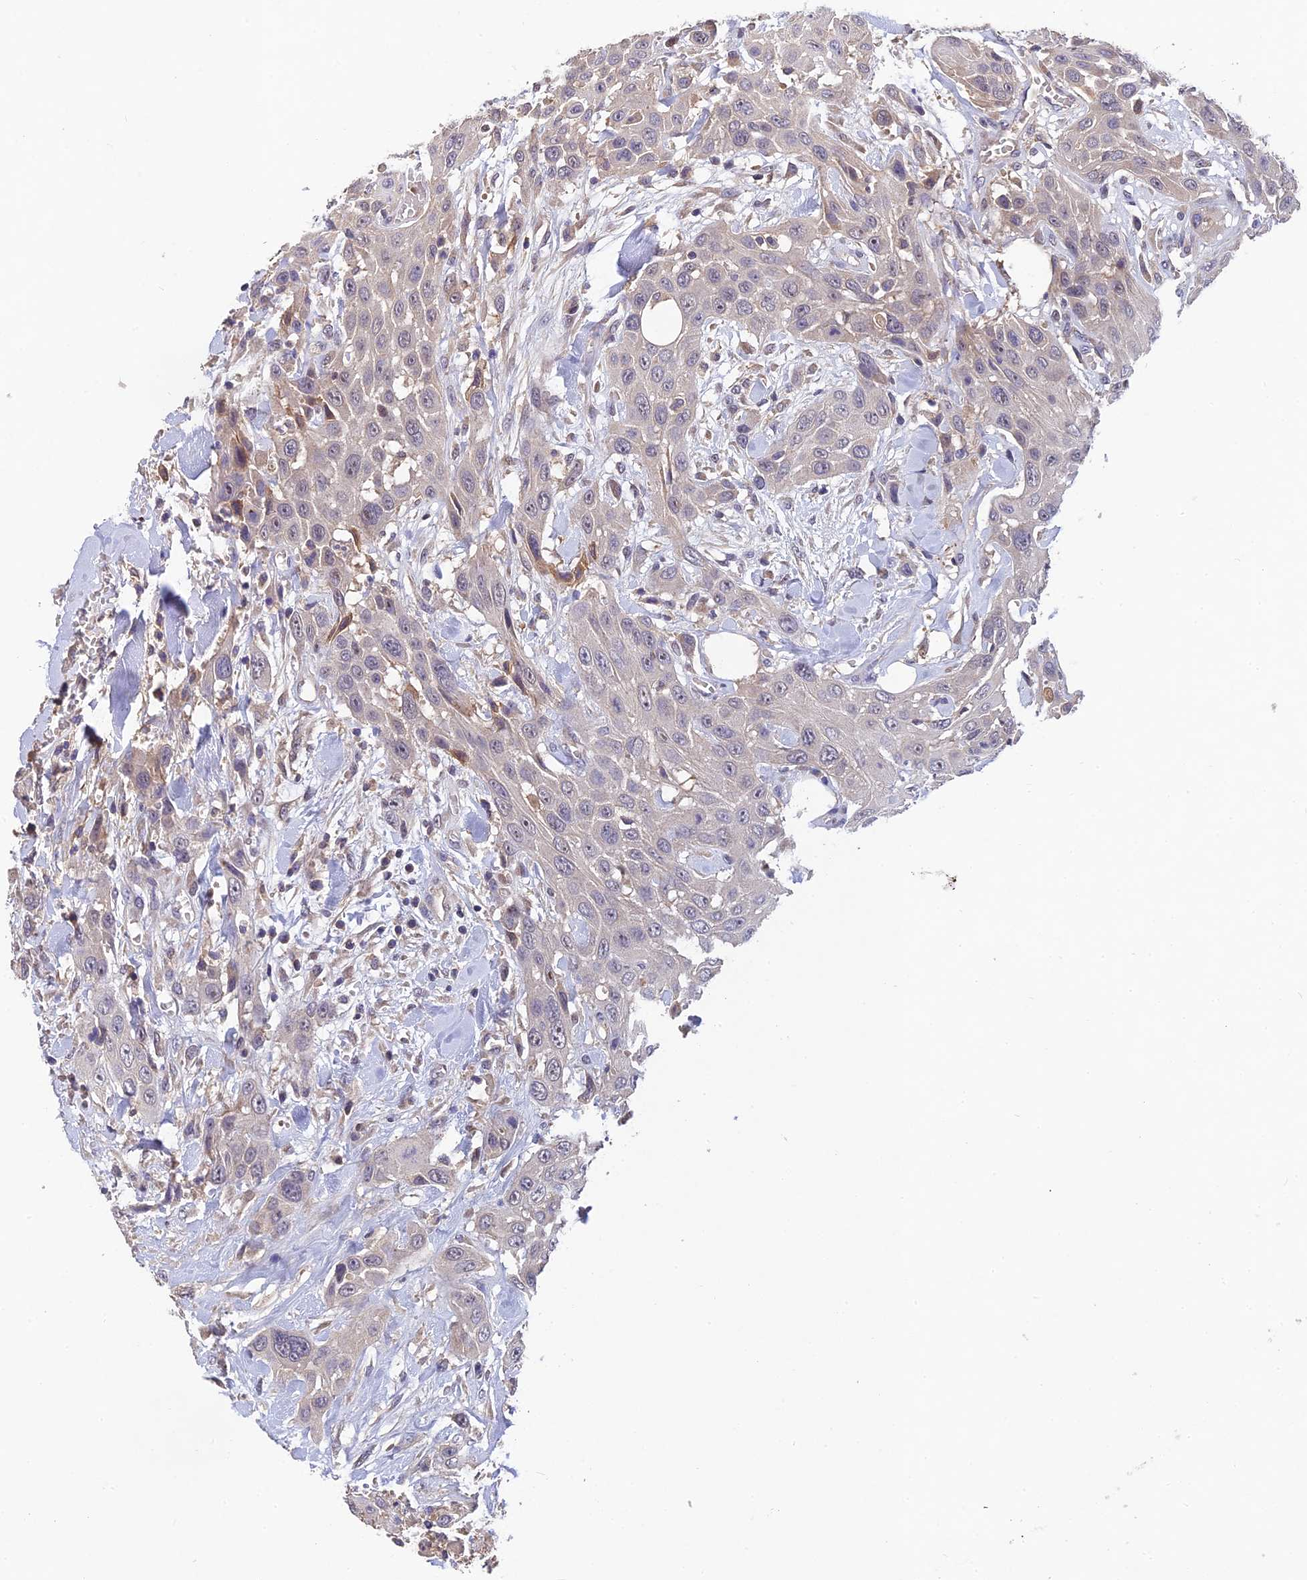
{"staining": {"intensity": "negative", "quantity": "none", "location": "none"}, "tissue": "head and neck cancer", "cell_type": "Tumor cells", "image_type": "cancer", "snomed": [{"axis": "morphology", "description": "Squamous cell carcinoma, NOS"}, {"axis": "topography", "description": "Head-Neck"}], "caption": "Tumor cells are negative for protein expression in human head and neck cancer.", "gene": "DENND5B", "patient": {"sex": "male", "age": 81}}